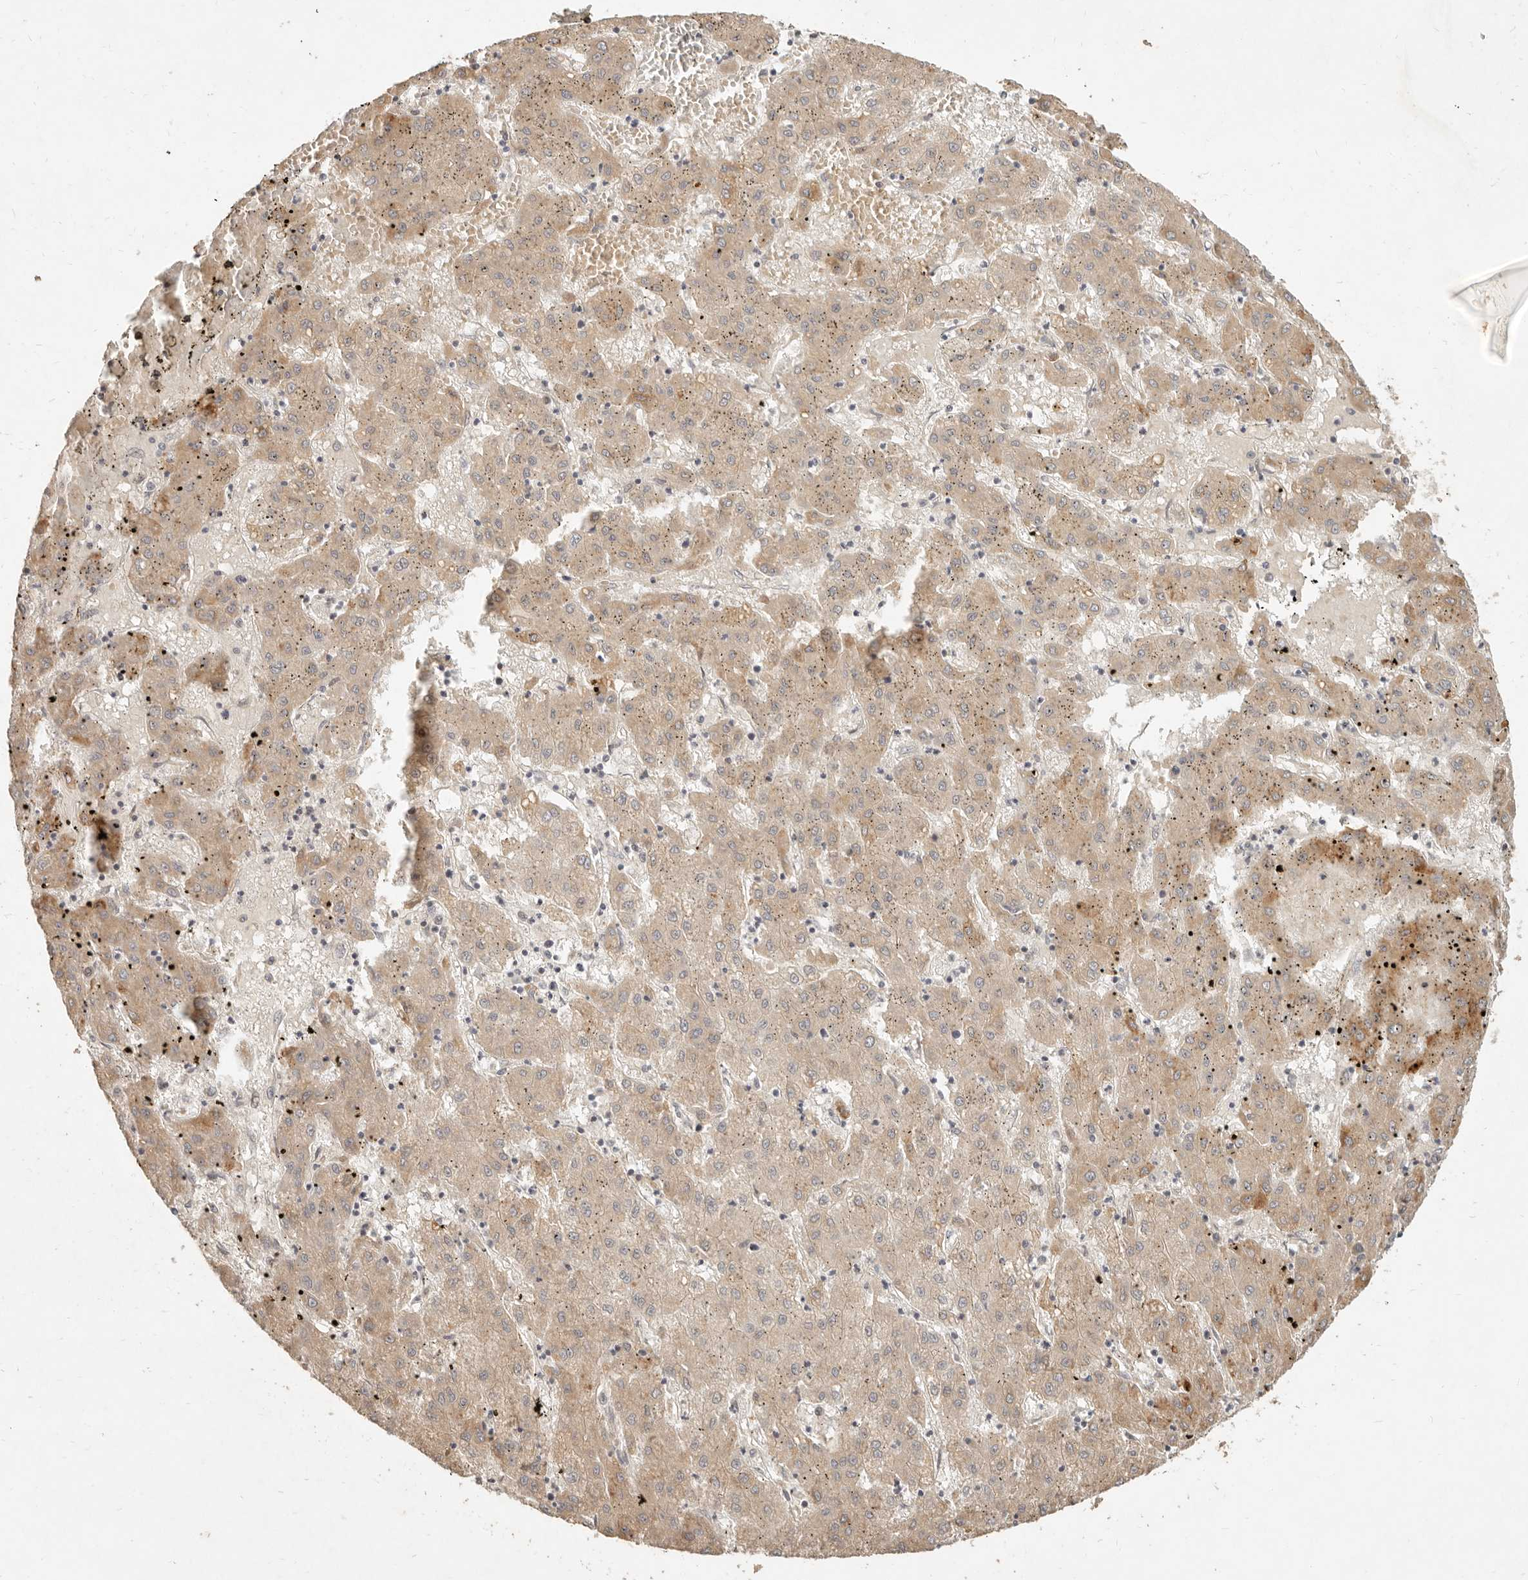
{"staining": {"intensity": "weak", "quantity": ">75%", "location": "cytoplasmic/membranous"}, "tissue": "liver cancer", "cell_type": "Tumor cells", "image_type": "cancer", "snomed": [{"axis": "morphology", "description": "Carcinoma, Hepatocellular, NOS"}, {"axis": "topography", "description": "Liver"}], "caption": "A brown stain highlights weak cytoplasmic/membranous staining of a protein in human hepatocellular carcinoma (liver) tumor cells.", "gene": "UBXN11", "patient": {"sex": "male", "age": 72}}